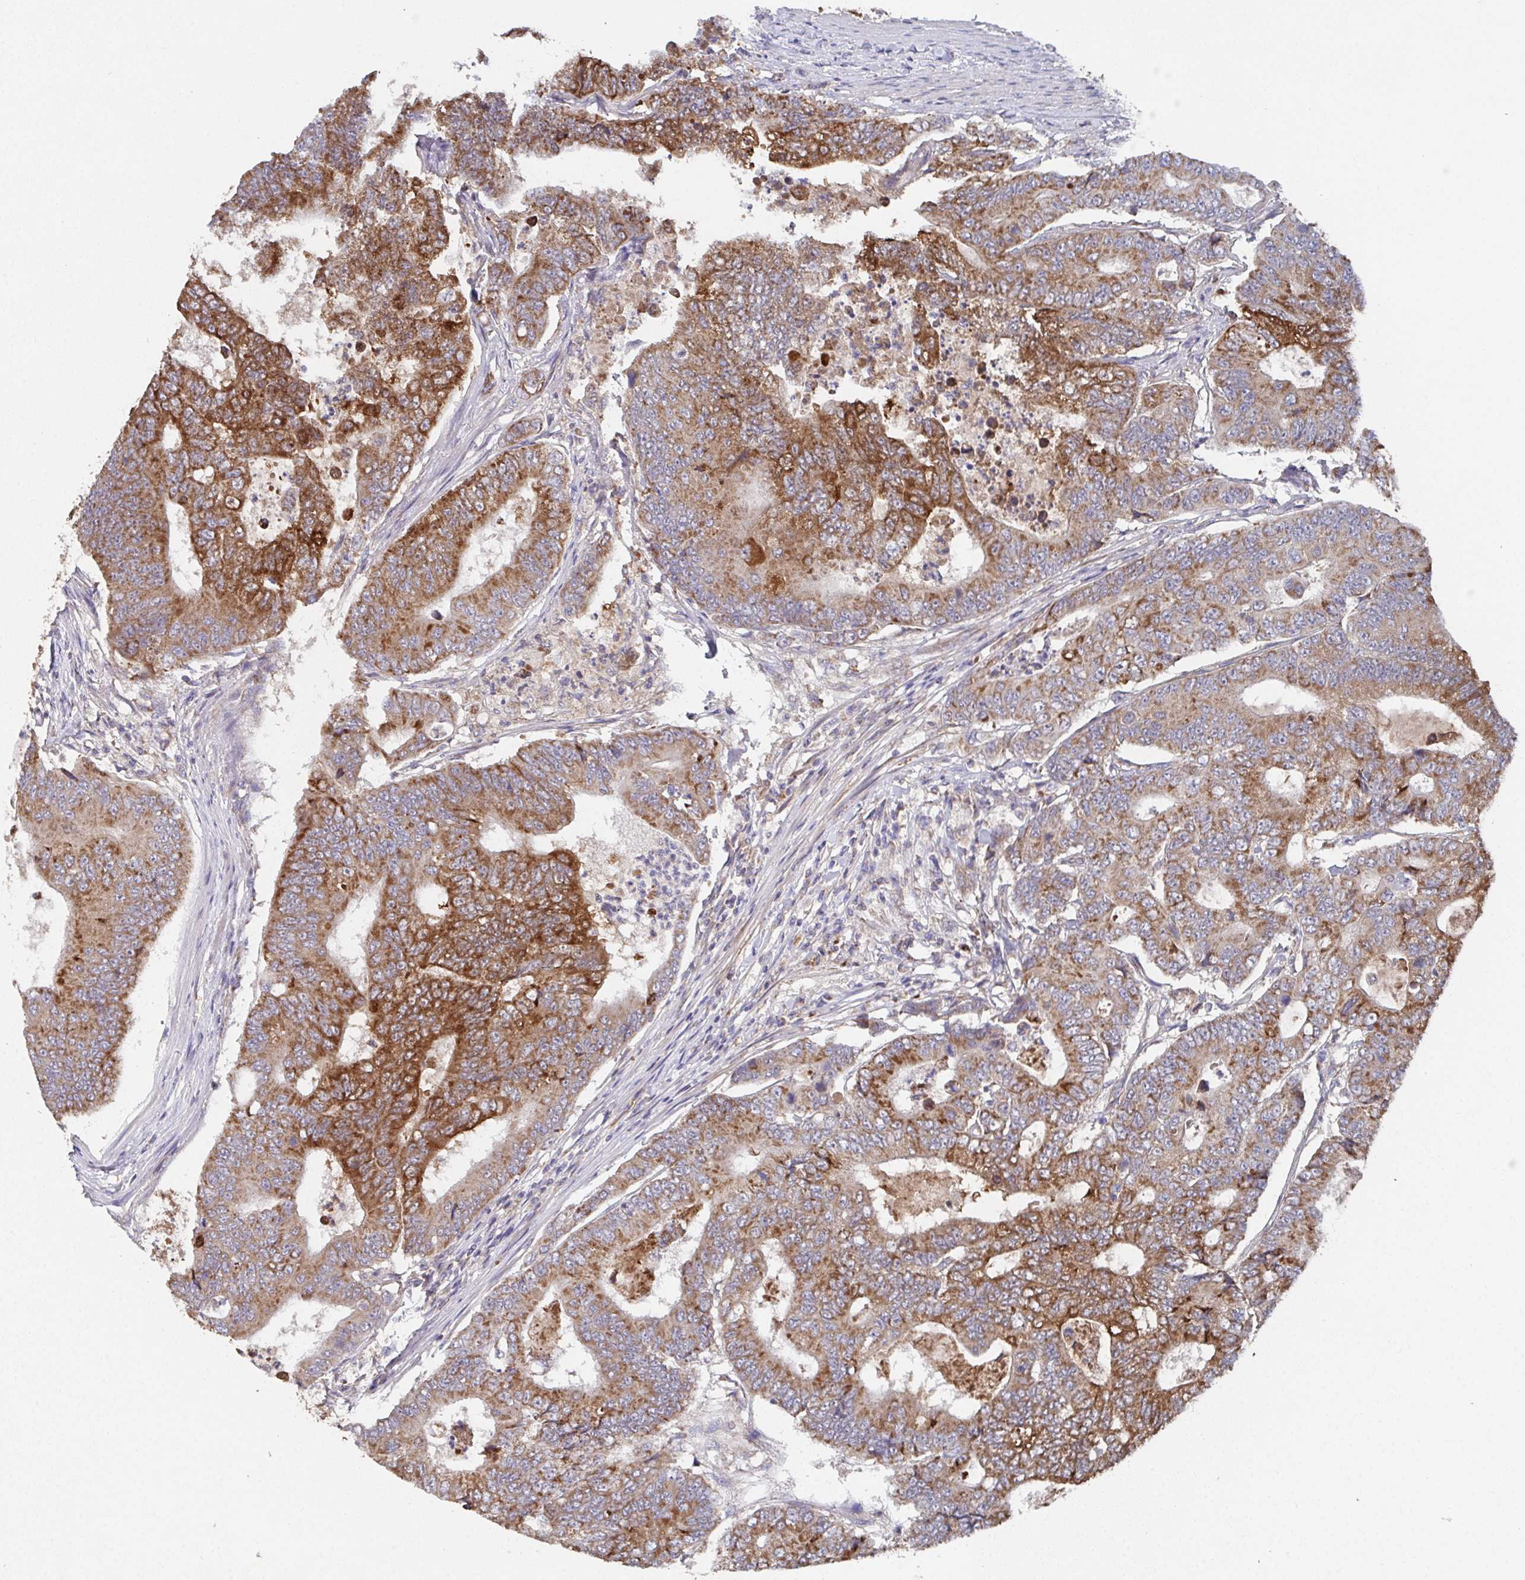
{"staining": {"intensity": "moderate", "quantity": ">75%", "location": "cytoplasmic/membranous"}, "tissue": "colorectal cancer", "cell_type": "Tumor cells", "image_type": "cancer", "snomed": [{"axis": "morphology", "description": "Adenocarcinoma, NOS"}, {"axis": "topography", "description": "Colon"}], "caption": "This is an image of immunohistochemistry (IHC) staining of colorectal adenocarcinoma, which shows moderate expression in the cytoplasmic/membranous of tumor cells.", "gene": "MT-ND3", "patient": {"sex": "female", "age": 48}}